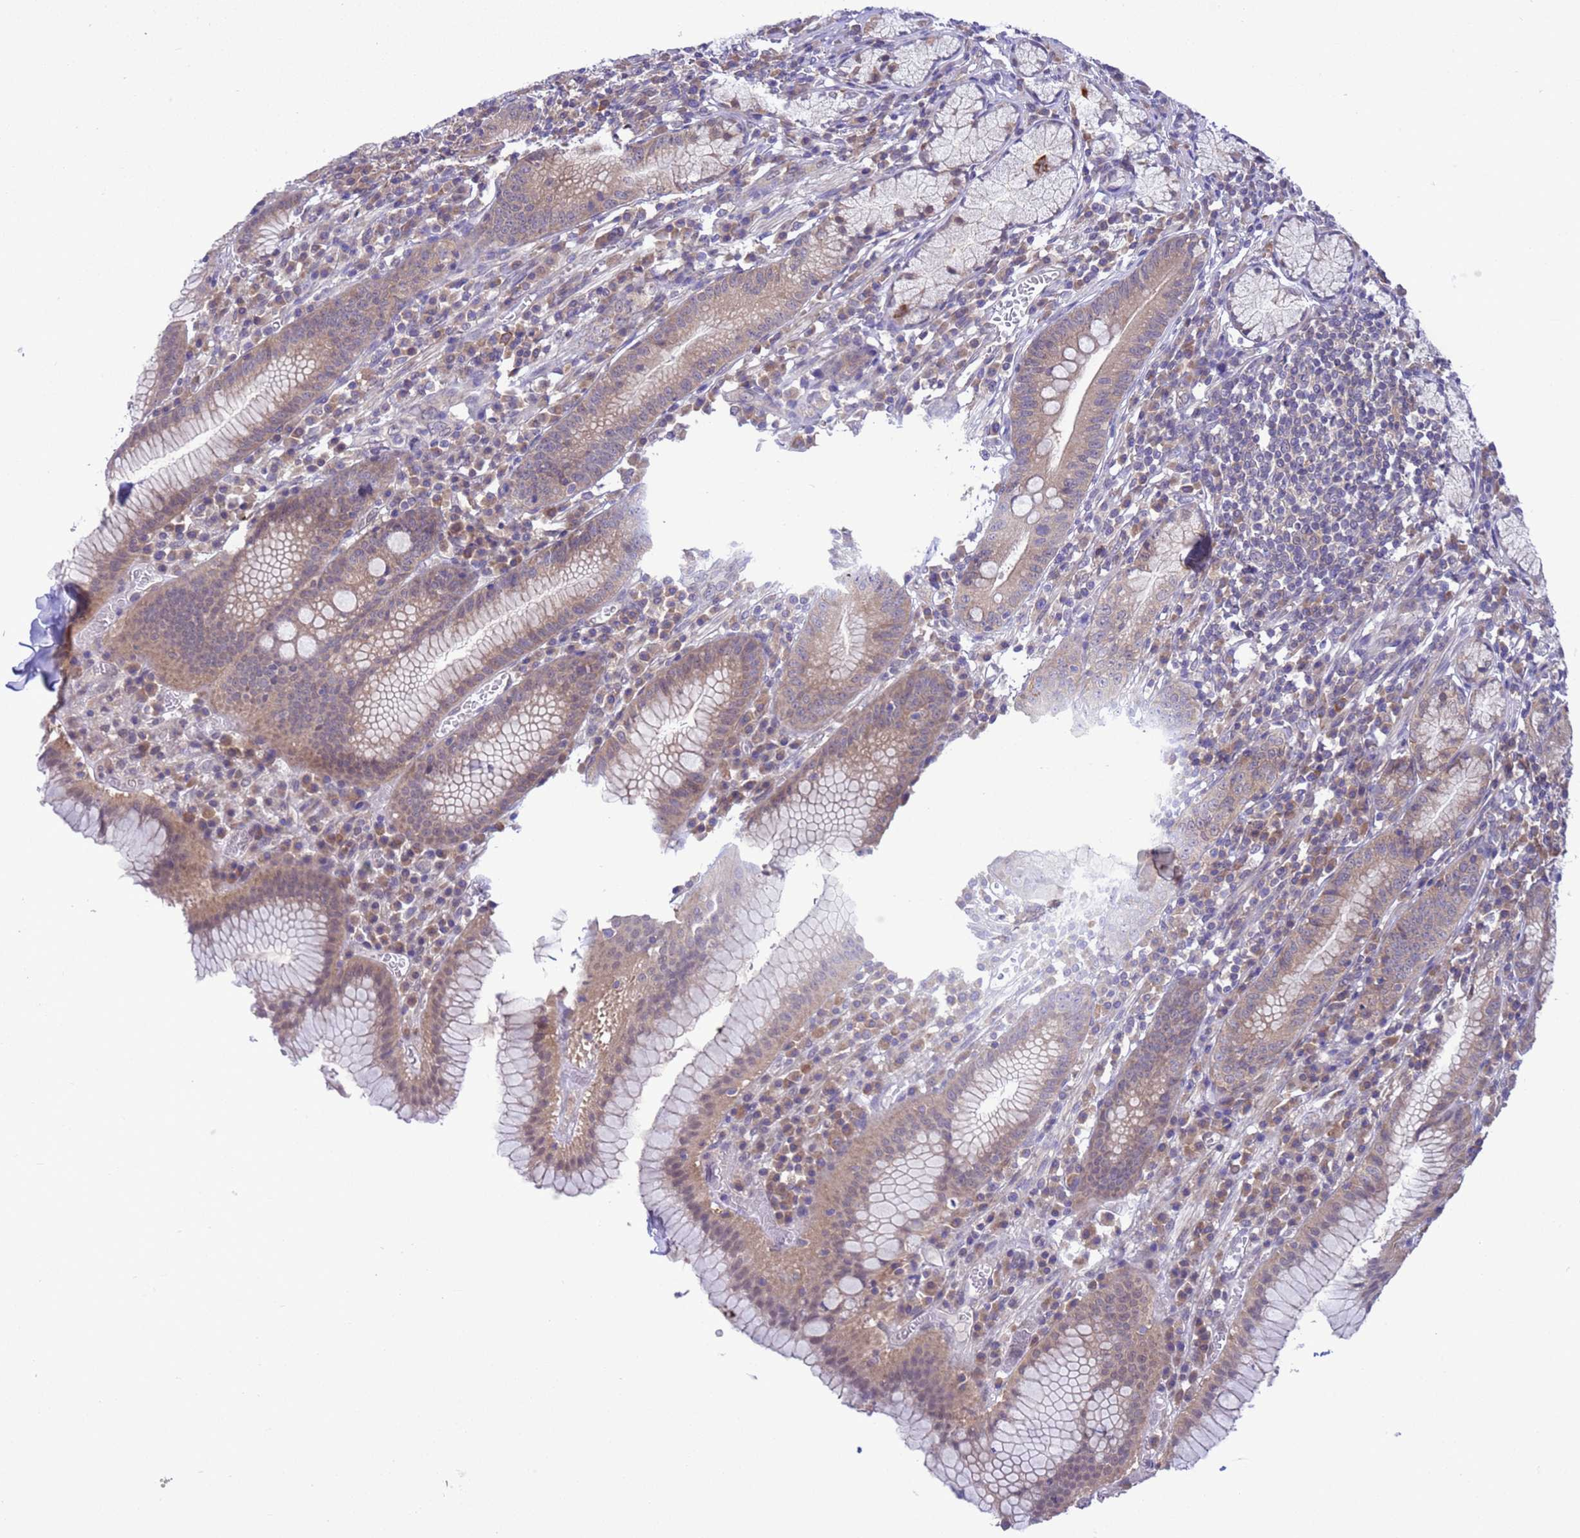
{"staining": {"intensity": "strong", "quantity": "25%-75%", "location": "cytoplasmic/membranous"}, "tissue": "stomach", "cell_type": "Glandular cells", "image_type": "normal", "snomed": [{"axis": "morphology", "description": "Normal tissue, NOS"}, {"axis": "topography", "description": "Stomach"}], "caption": "The histopathology image reveals immunohistochemical staining of benign stomach. There is strong cytoplasmic/membranous positivity is seen in about 25%-75% of glandular cells.", "gene": "ZNF461", "patient": {"sex": "male", "age": 55}}